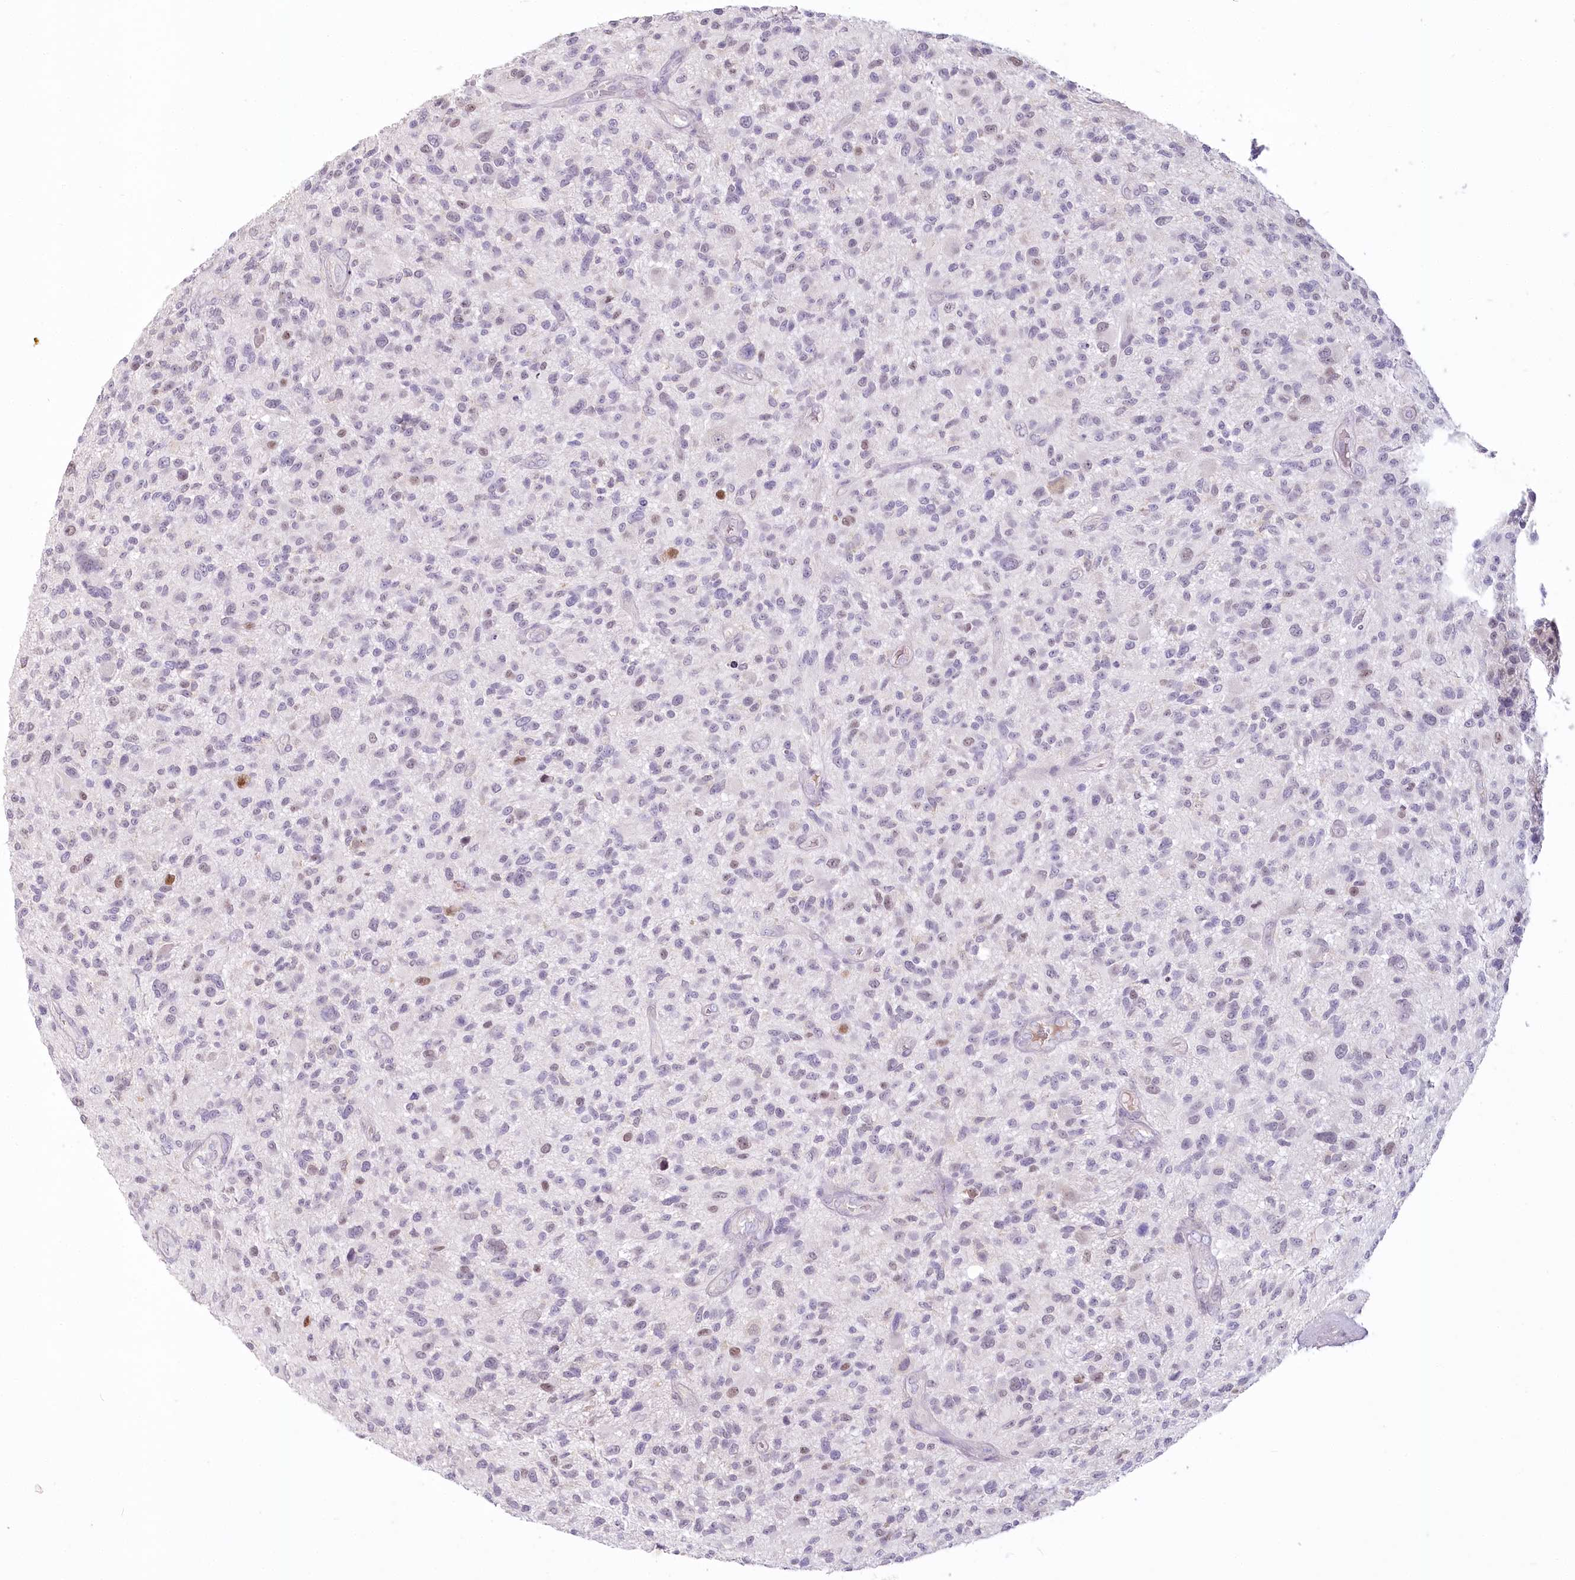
{"staining": {"intensity": "moderate", "quantity": "<25%", "location": "nuclear"}, "tissue": "glioma", "cell_type": "Tumor cells", "image_type": "cancer", "snomed": [{"axis": "morphology", "description": "Glioma, malignant, High grade"}, {"axis": "topography", "description": "Brain"}], "caption": "A micrograph of human malignant glioma (high-grade) stained for a protein exhibits moderate nuclear brown staining in tumor cells.", "gene": "USP11", "patient": {"sex": "male", "age": 47}}